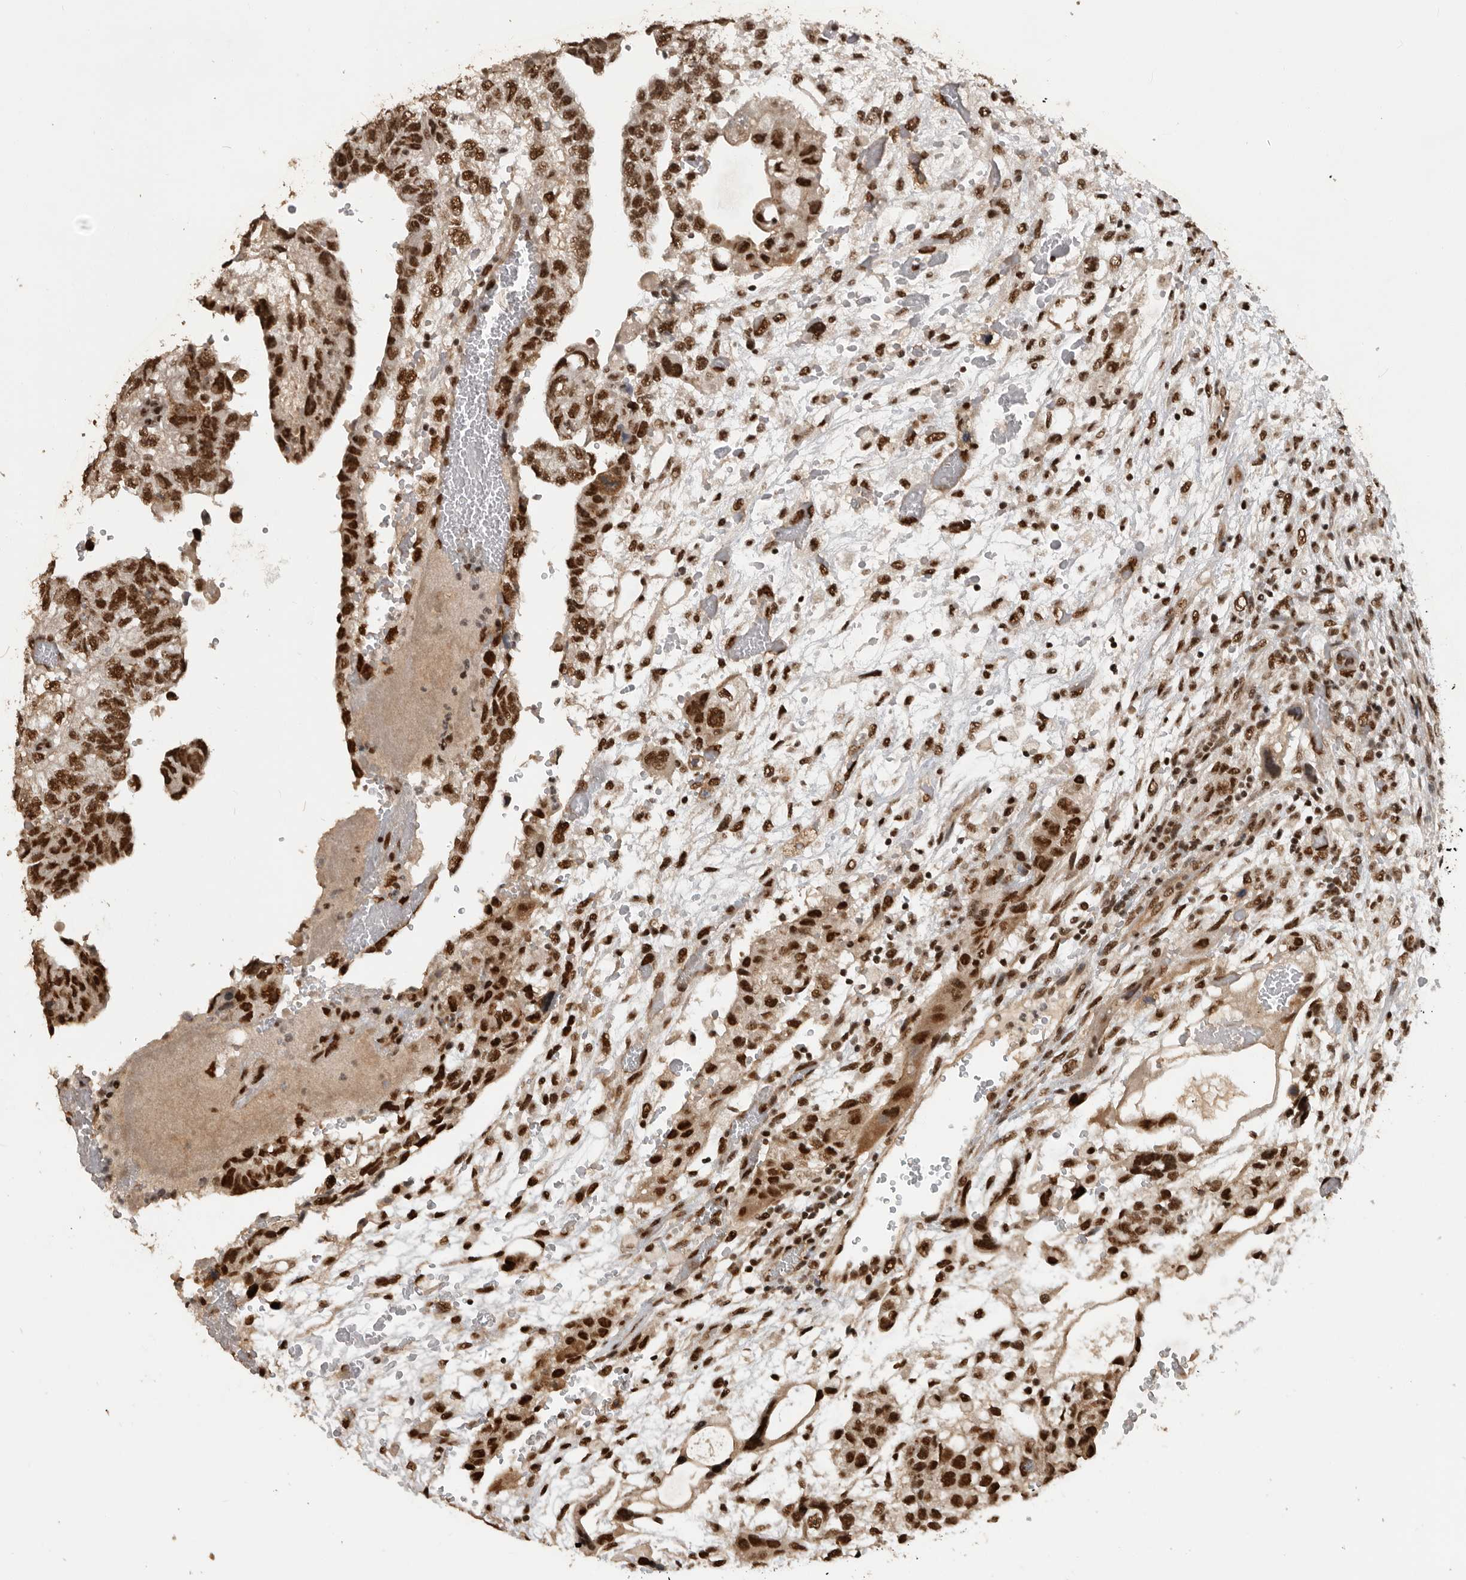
{"staining": {"intensity": "strong", "quantity": ">75%", "location": "cytoplasmic/membranous,nuclear"}, "tissue": "testis cancer", "cell_type": "Tumor cells", "image_type": "cancer", "snomed": [{"axis": "morphology", "description": "Carcinoma, Embryonal, NOS"}, {"axis": "topography", "description": "Testis"}], "caption": "This is an image of immunohistochemistry (IHC) staining of embryonal carcinoma (testis), which shows strong expression in the cytoplasmic/membranous and nuclear of tumor cells.", "gene": "CBLL1", "patient": {"sex": "male", "age": 36}}